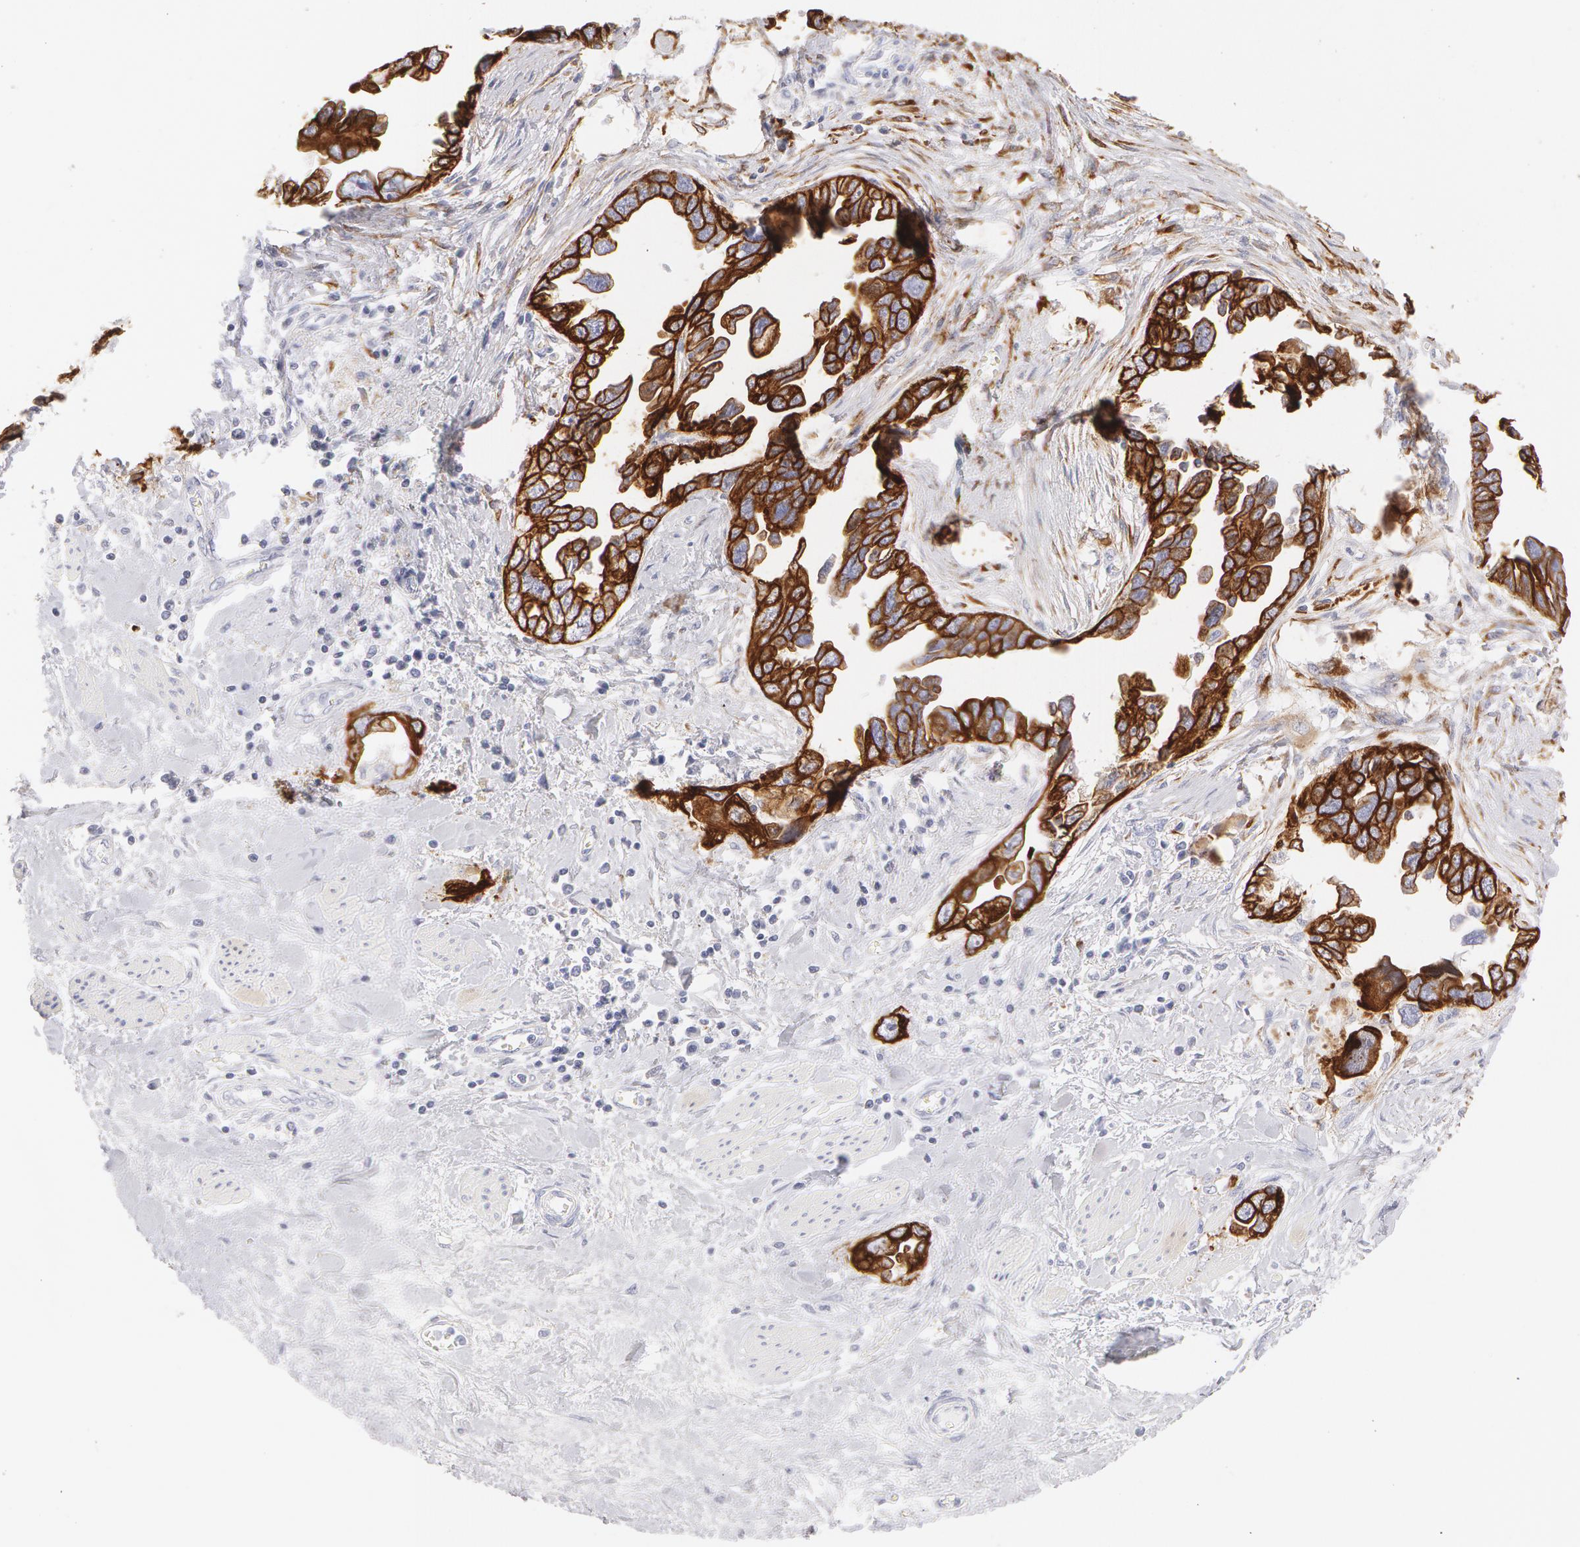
{"staining": {"intensity": "strong", "quantity": ">75%", "location": "cytoplasmic/membranous"}, "tissue": "ovarian cancer", "cell_type": "Tumor cells", "image_type": "cancer", "snomed": [{"axis": "morphology", "description": "Cystadenocarcinoma, serous, NOS"}, {"axis": "topography", "description": "Ovary"}], "caption": "High-magnification brightfield microscopy of ovarian serous cystadenocarcinoma stained with DAB (3,3'-diaminobenzidine) (brown) and counterstained with hematoxylin (blue). tumor cells exhibit strong cytoplasmic/membranous positivity is identified in about>75% of cells.", "gene": "KRT8", "patient": {"sex": "female", "age": 63}}